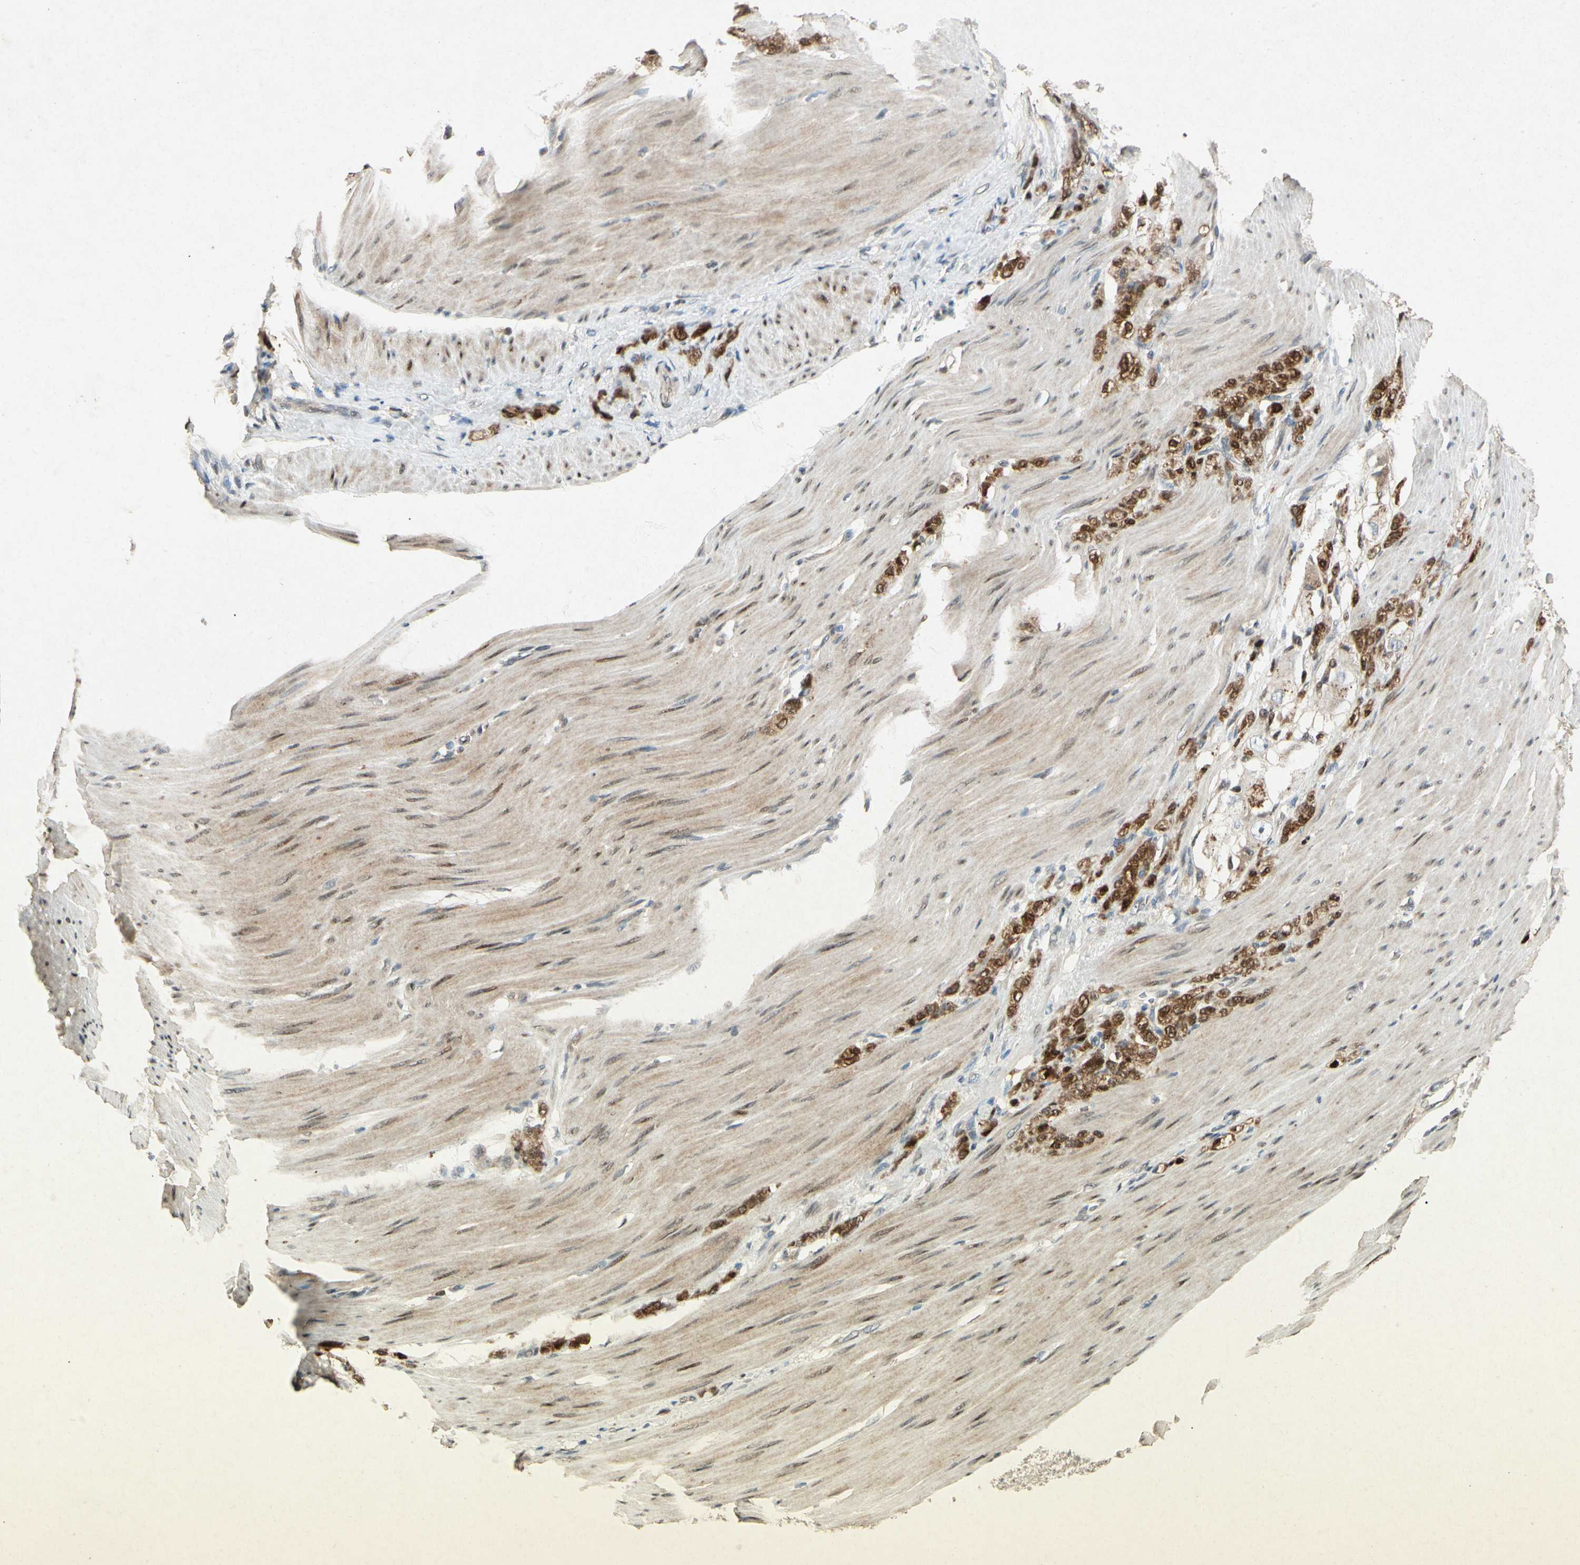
{"staining": {"intensity": "strong", "quantity": ">75%", "location": "nuclear"}, "tissue": "stomach cancer", "cell_type": "Tumor cells", "image_type": "cancer", "snomed": [{"axis": "morphology", "description": "Adenocarcinoma, NOS"}, {"axis": "topography", "description": "Stomach"}], "caption": "About >75% of tumor cells in stomach cancer (adenocarcinoma) exhibit strong nuclear protein positivity as visualized by brown immunohistochemical staining.", "gene": "HSPA1B", "patient": {"sex": "male", "age": 82}}